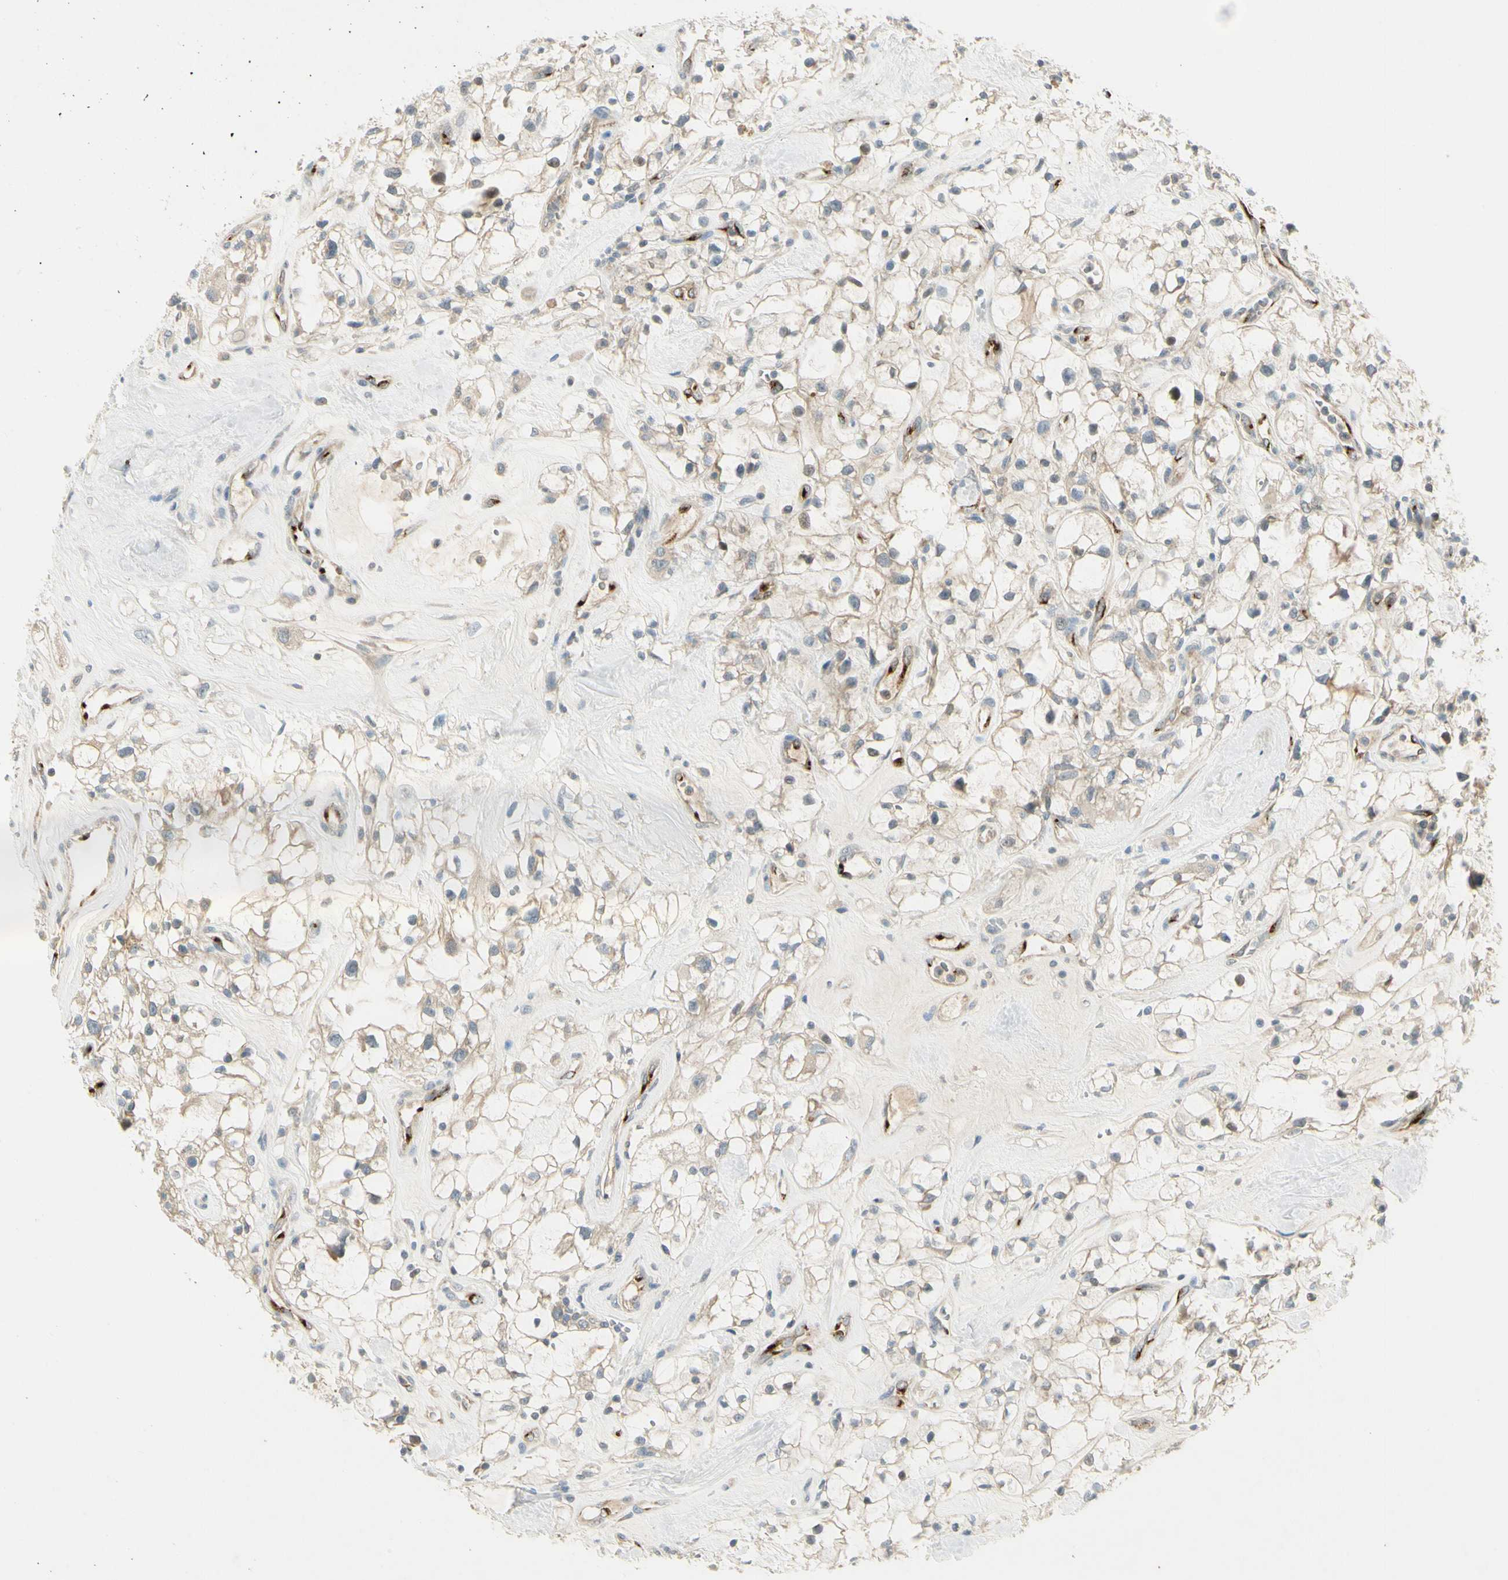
{"staining": {"intensity": "weak", "quantity": "25%-75%", "location": "cytoplasmic/membranous"}, "tissue": "renal cancer", "cell_type": "Tumor cells", "image_type": "cancer", "snomed": [{"axis": "morphology", "description": "Adenocarcinoma, NOS"}, {"axis": "topography", "description": "Kidney"}], "caption": "Protein staining of adenocarcinoma (renal) tissue displays weak cytoplasmic/membranous positivity in approximately 25%-75% of tumor cells. The staining is performed using DAB brown chromogen to label protein expression. The nuclei are counter-stained blue using hematoxylin.", "gene": "MANSC1", "patient": {"sex": "female", "age": 60}}